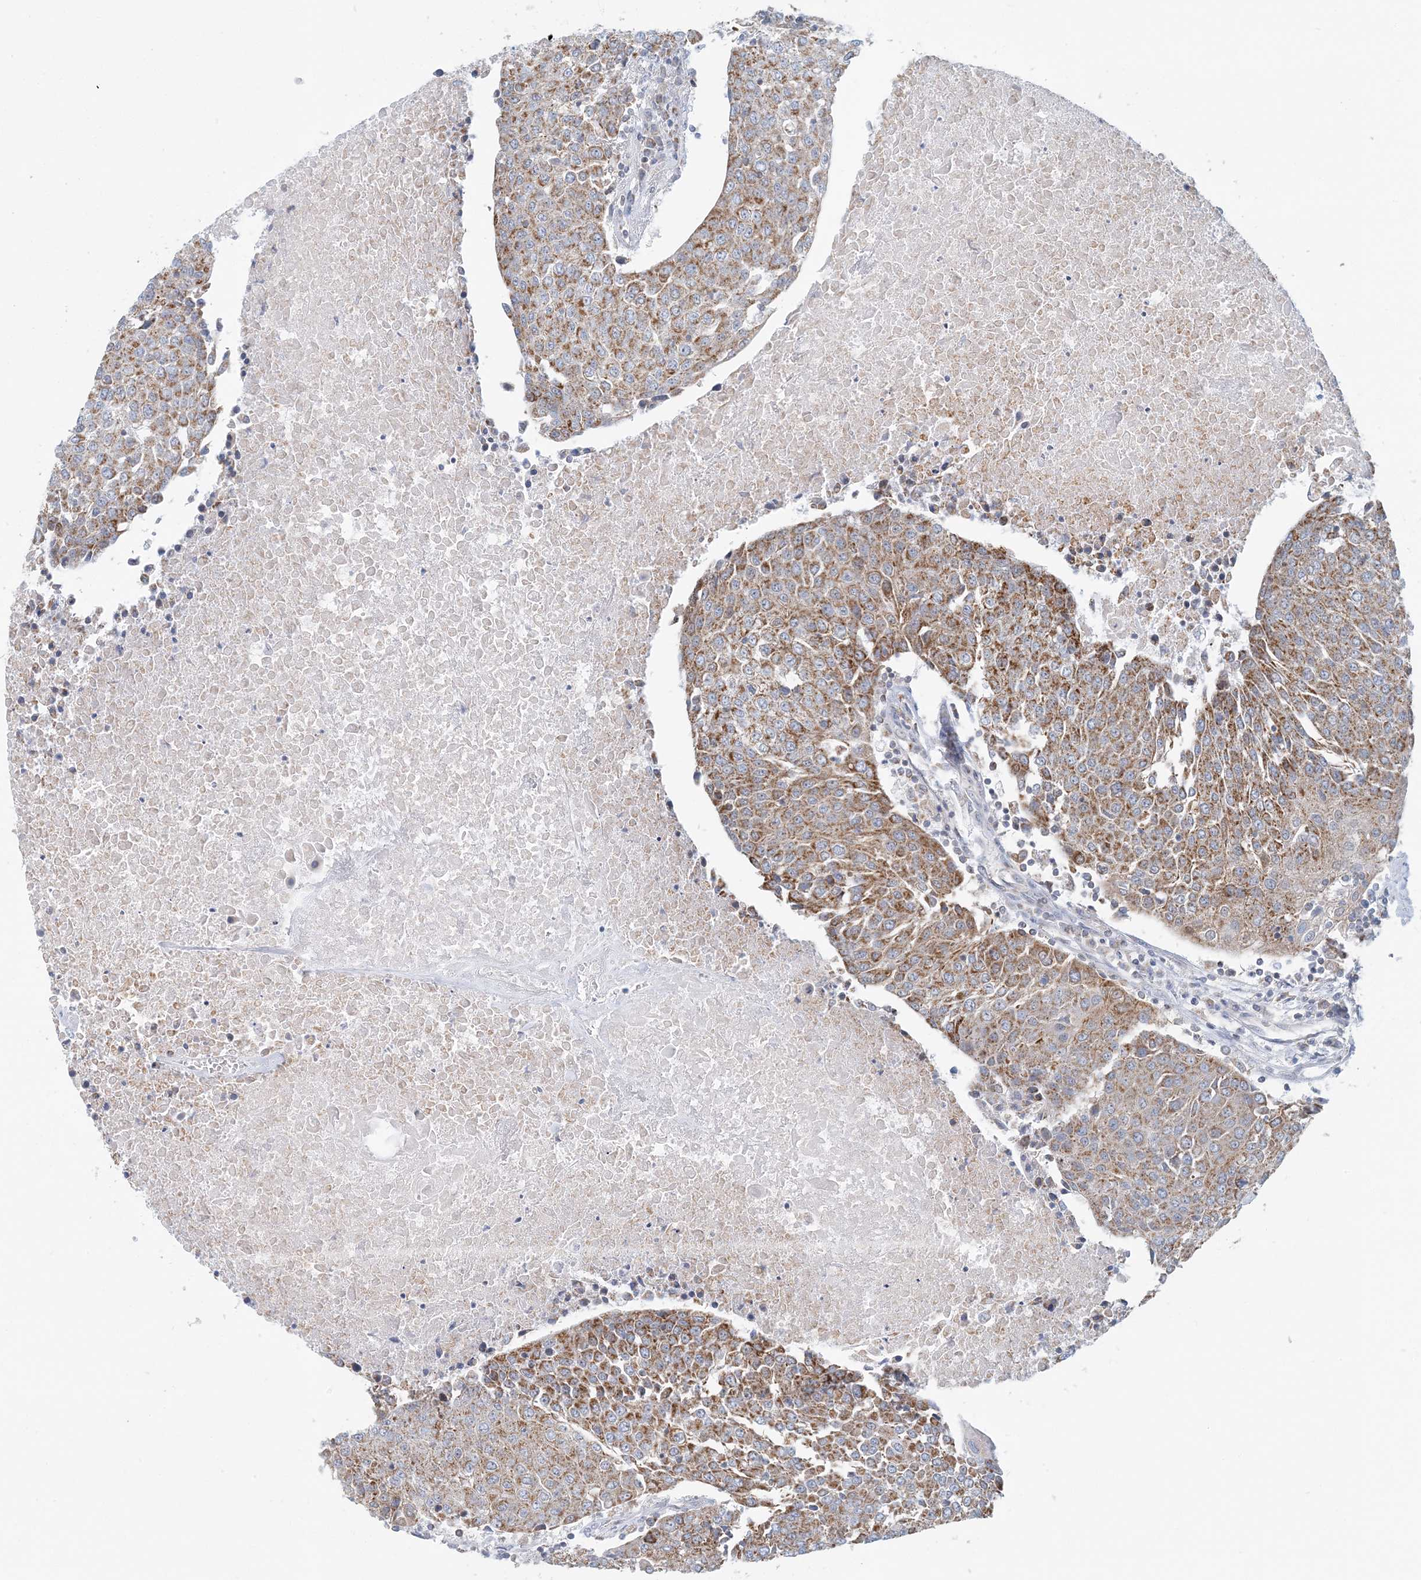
{"staining": {"intensity": "moderate", "quantity": ">75%", "location": "cytoplasmic/membranous"}, "tissue": "urothelial cancer", "cell_type": "Tumor cells", "image_type": "cancer", "snomed": [{"axis": "morphology", "description": "Urothelial carcinoma, High grade"}, {"axis": "topography", "description": "Urinary bladder"}], "caption": "IHC (DAB) staining of human urothelial carcinoma (high-grade) exhibits moderate cytoplasmic/membranous protein expression in approximately >75% of tumor cells.", "gene": "BDH1", "patient": {"sex": "female", "age": 85}}